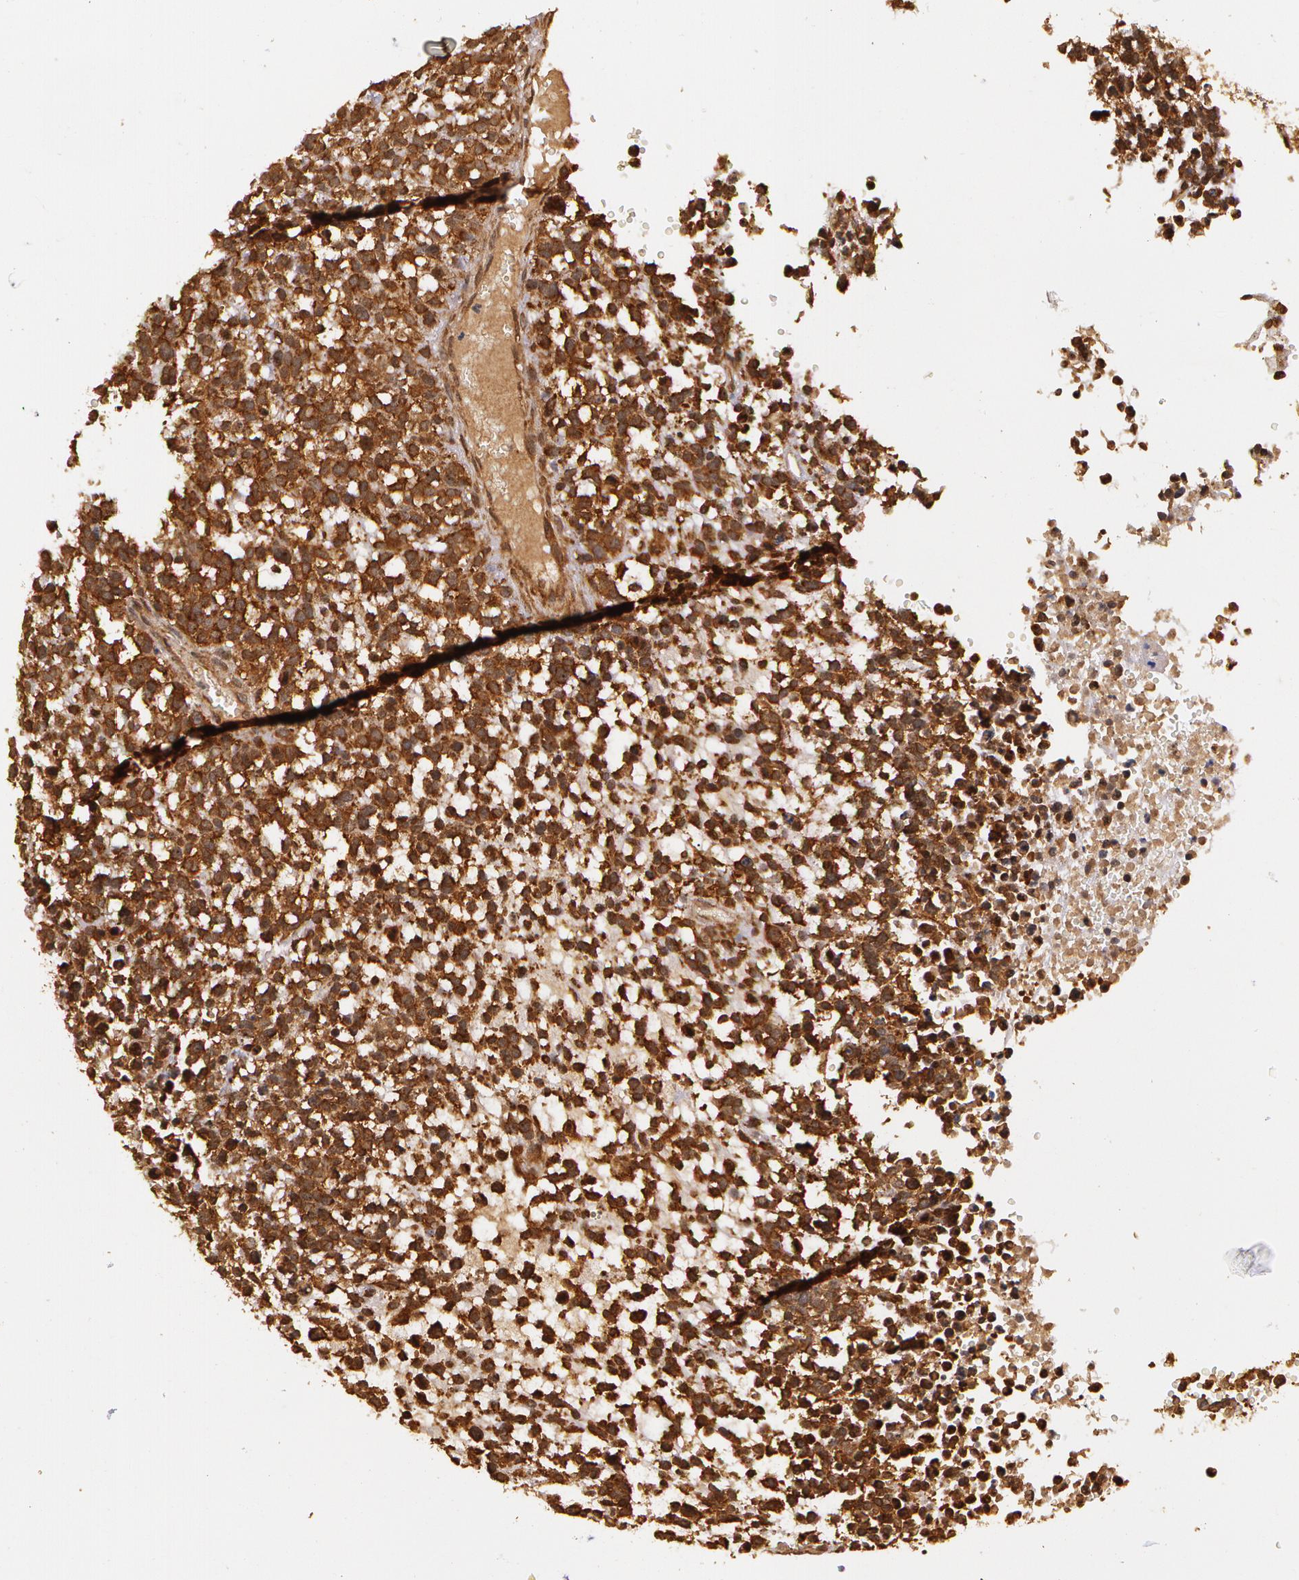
{"staining": {"intensity": "strong", "quantity": ">75%", "location": "cytoplasmic/membranous"}, "tissue": "glioma", "cell_type": "Tumor cells", "image_type": "cancer", "snomed": [{"axis": "morphology", "description": "Glioma, malignant, High grade"}, {"axis": "topography", "description": "Brain"}], "caption": "Glioma stained with immunohistochemistry (IHC) exhibits strong cytoplasmic/membranous expression in about >75% of tumor cells.", "gene": "ASCC2", "patient": {"sex": "male", "age": 66}}